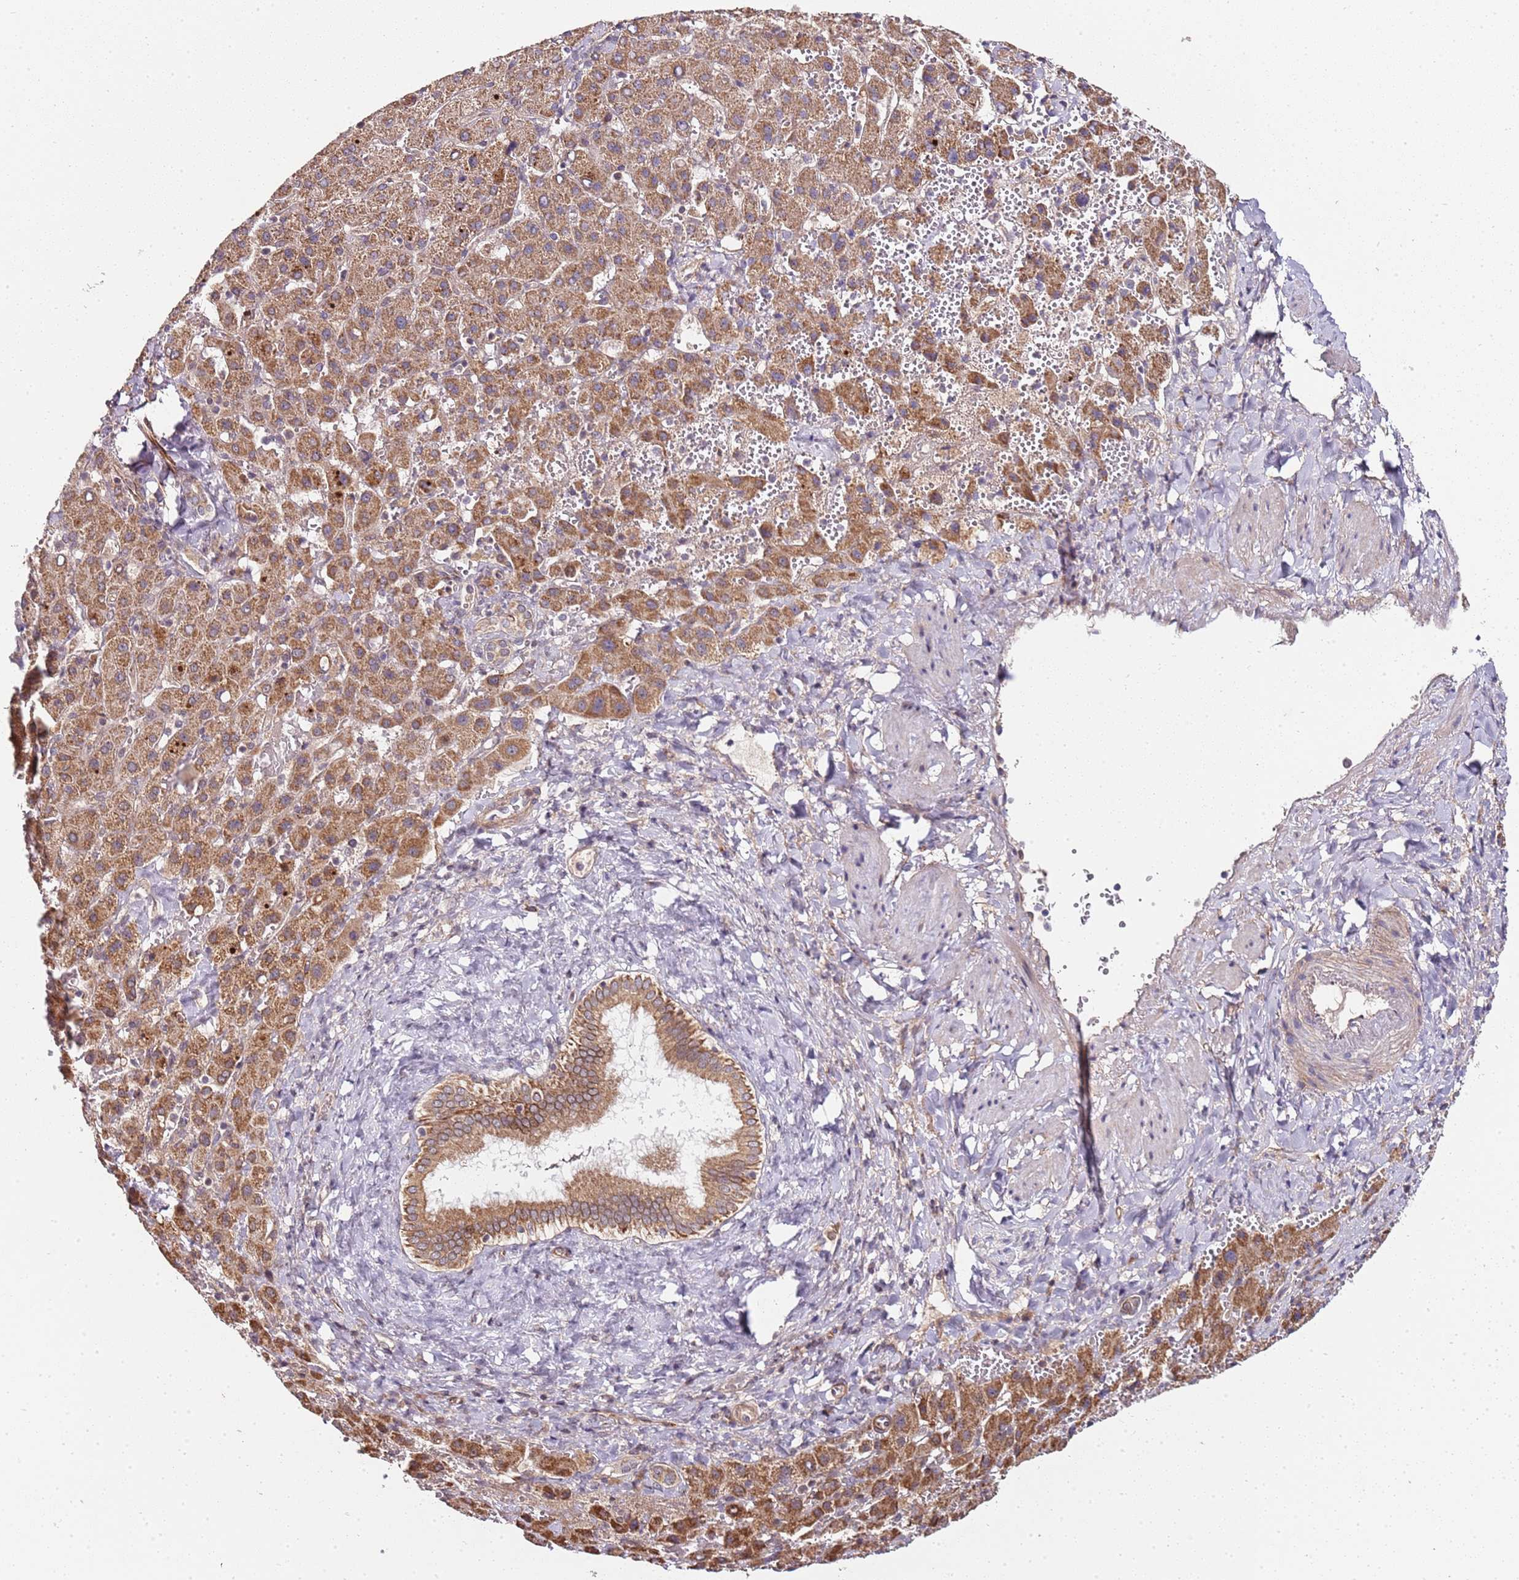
{"staining": {"intensity": "moderate", "quantity": ">75%", "location": "cytoplasmic/membranous"}, "tissue": "liver cancer", "cell_type": "Tumor cells", "image_type": "cancer", "snomed": [{"axis": "morphology", "description": "Carcinoma, Hepatocellular, NOS"}, {"axis": "topography", "description": "Liver"}], "caption": "This micrograph demonstrates immunohistochemistry (IHC) staining of hepatocellular carcinoma (liver), with medium moderate cytoplasmic/membranous staining in about >75% of tumor cells.", "gene": "EDC3", "patient": {"sex": "female", "age": 58}}